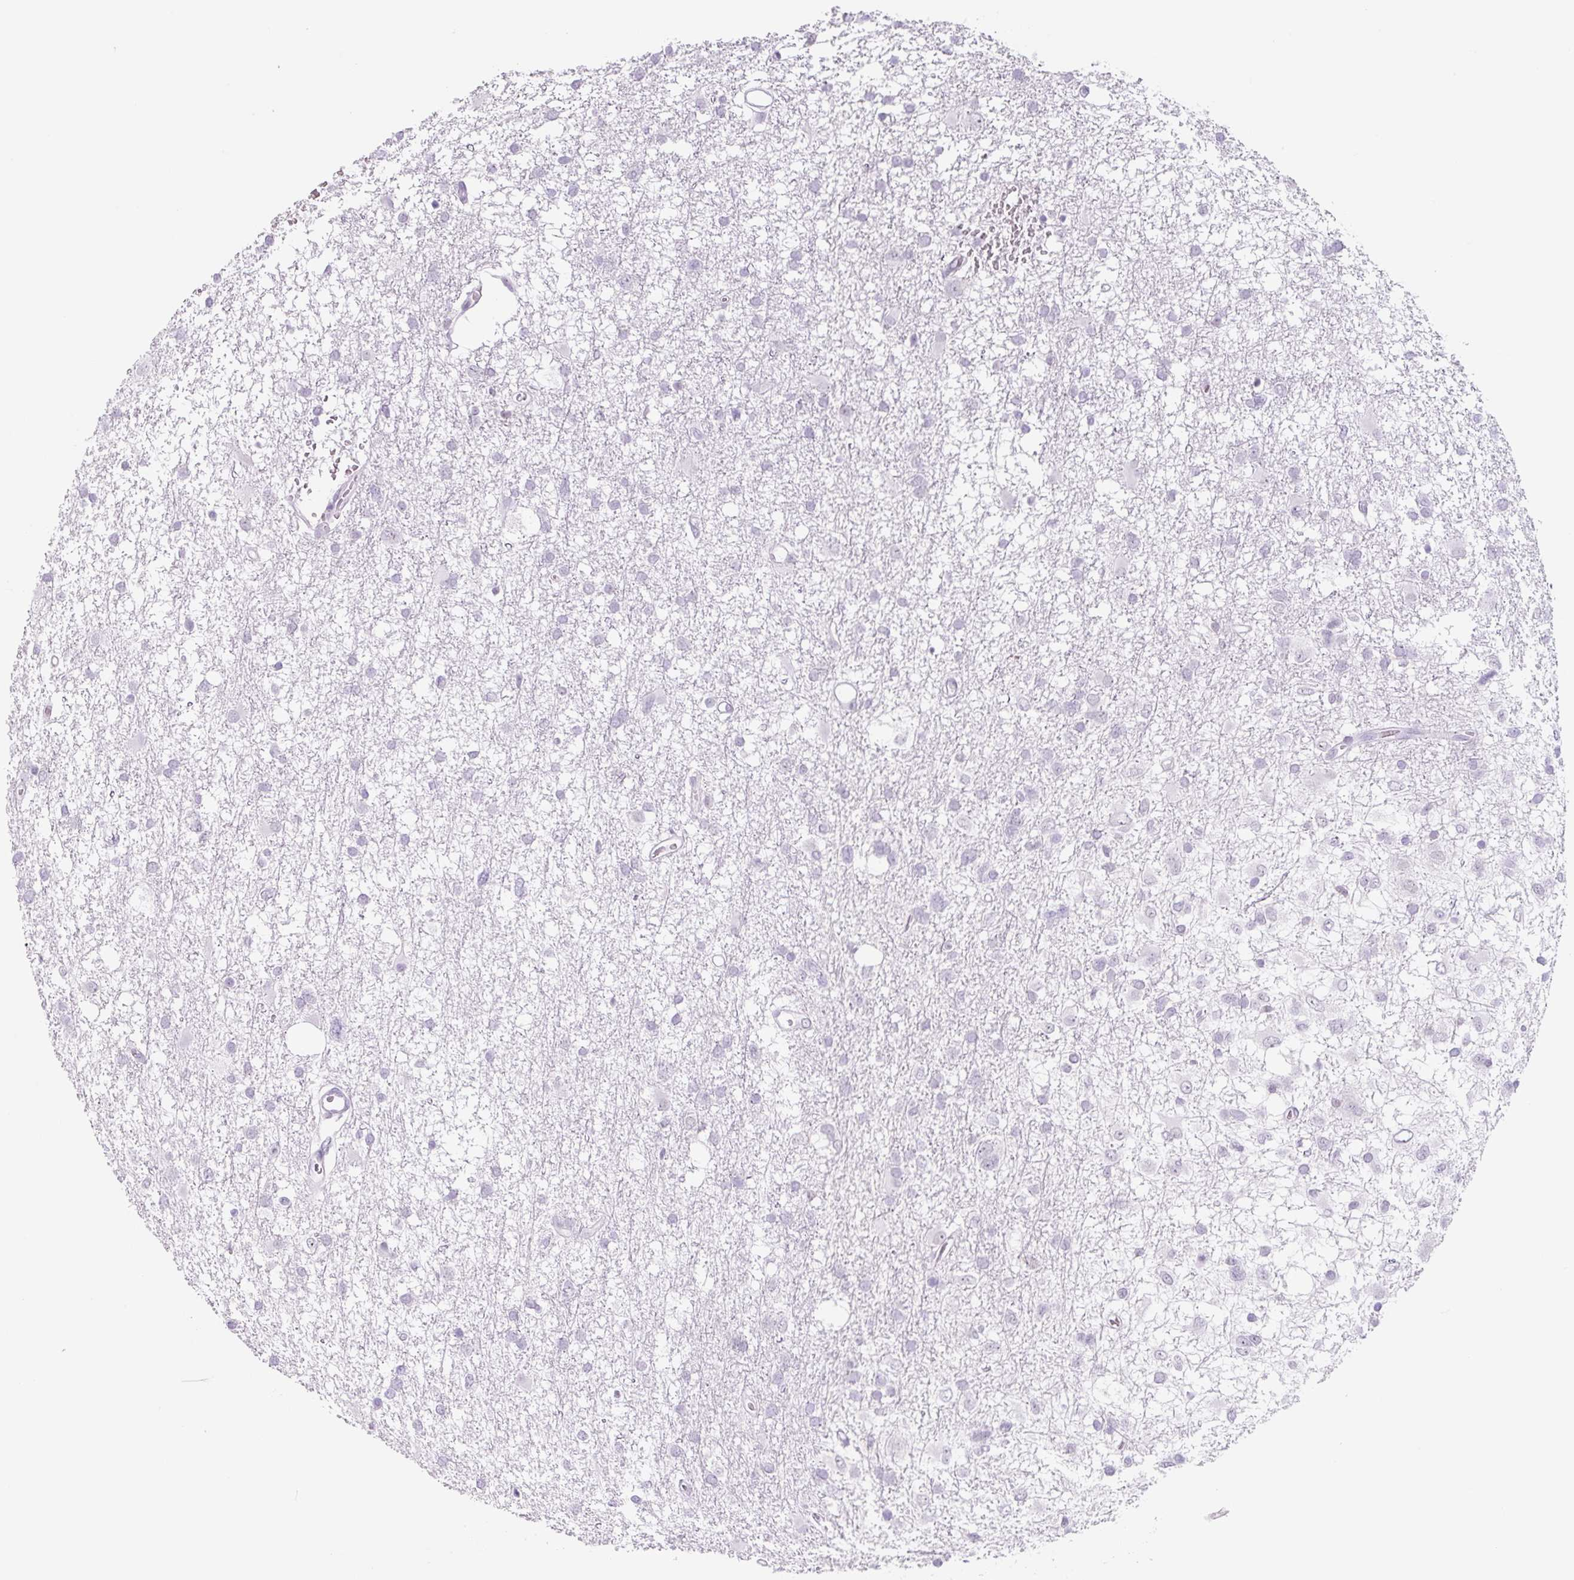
{"staining": {"intensity": "negative", "quantity": "none", "location": "none"}, "tissue": "glioma", "cell_type": "Tumor cells", "image_type": "cancer", "snomed": [{"axis": "morphology", "description": "Glioma, malignant, High grade"}, {"axis": "topography", "description": "Brain"}], "caption": "Protein analysis of malignant glioma (high-grade) reveals no significant expression in tumor cells.", "gene": "TNFRSF8", "patient": {"sex": "male", "age": 61}}